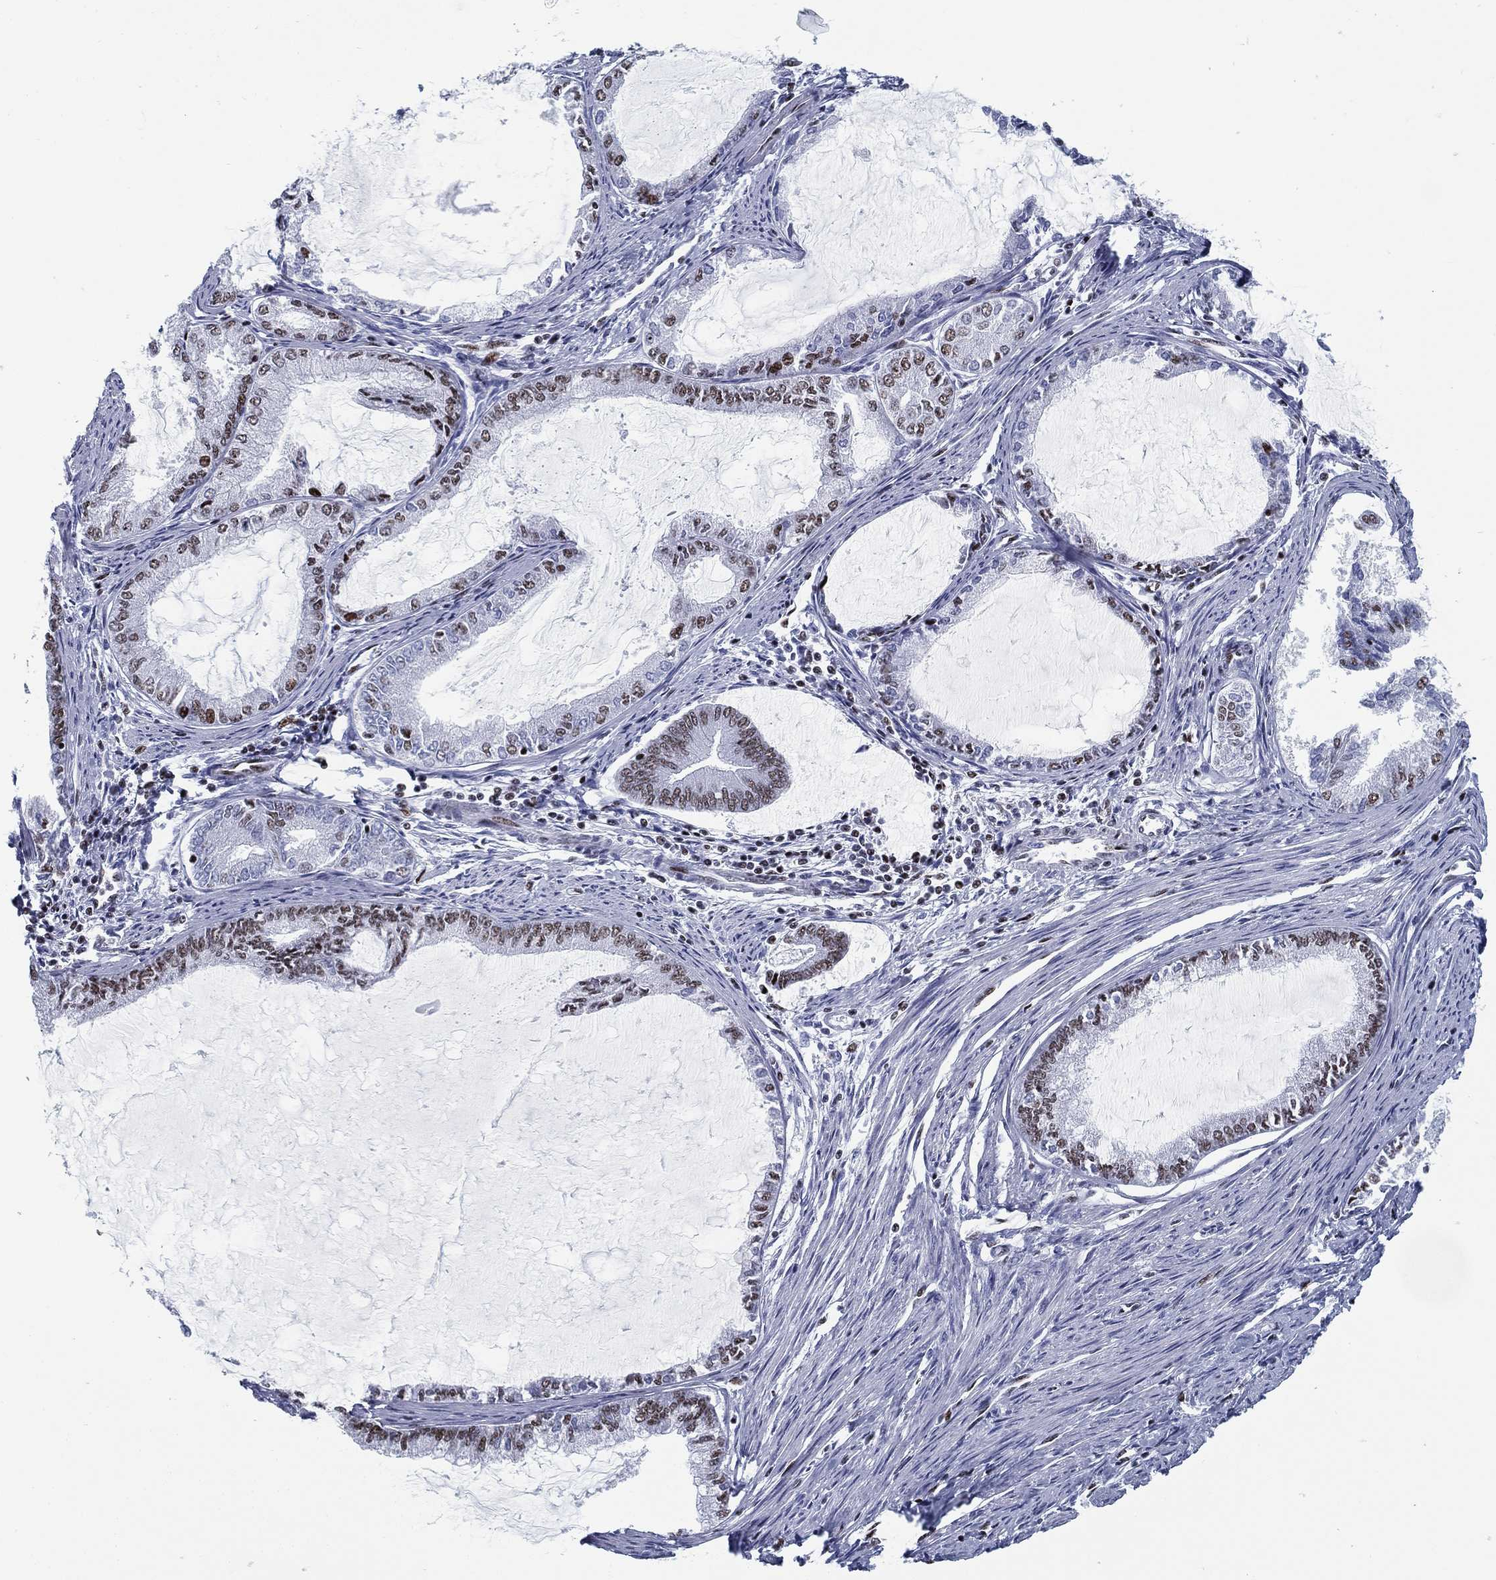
{"staining": {"intensity": "moderate", "quantity": "25%-75%", "location": "nuclear"}, "tissue": "endometrial cancer", "cell_type": "Tumor cells", "image_type": "cancer", "snomed": [{"axis": "morphology", "description": "Adenocarcinoma, NOS"}, {"axis": "topography", "description": "Endometrium"}], "caption": "There is medium levels of moderate nuclear positivity in tumor cells of endometrial cancer, as demonstrated by immunohistochemical staining (brown color).", "gene": "CYB561D2", "patient": {"sex": "female", "age": 86}}